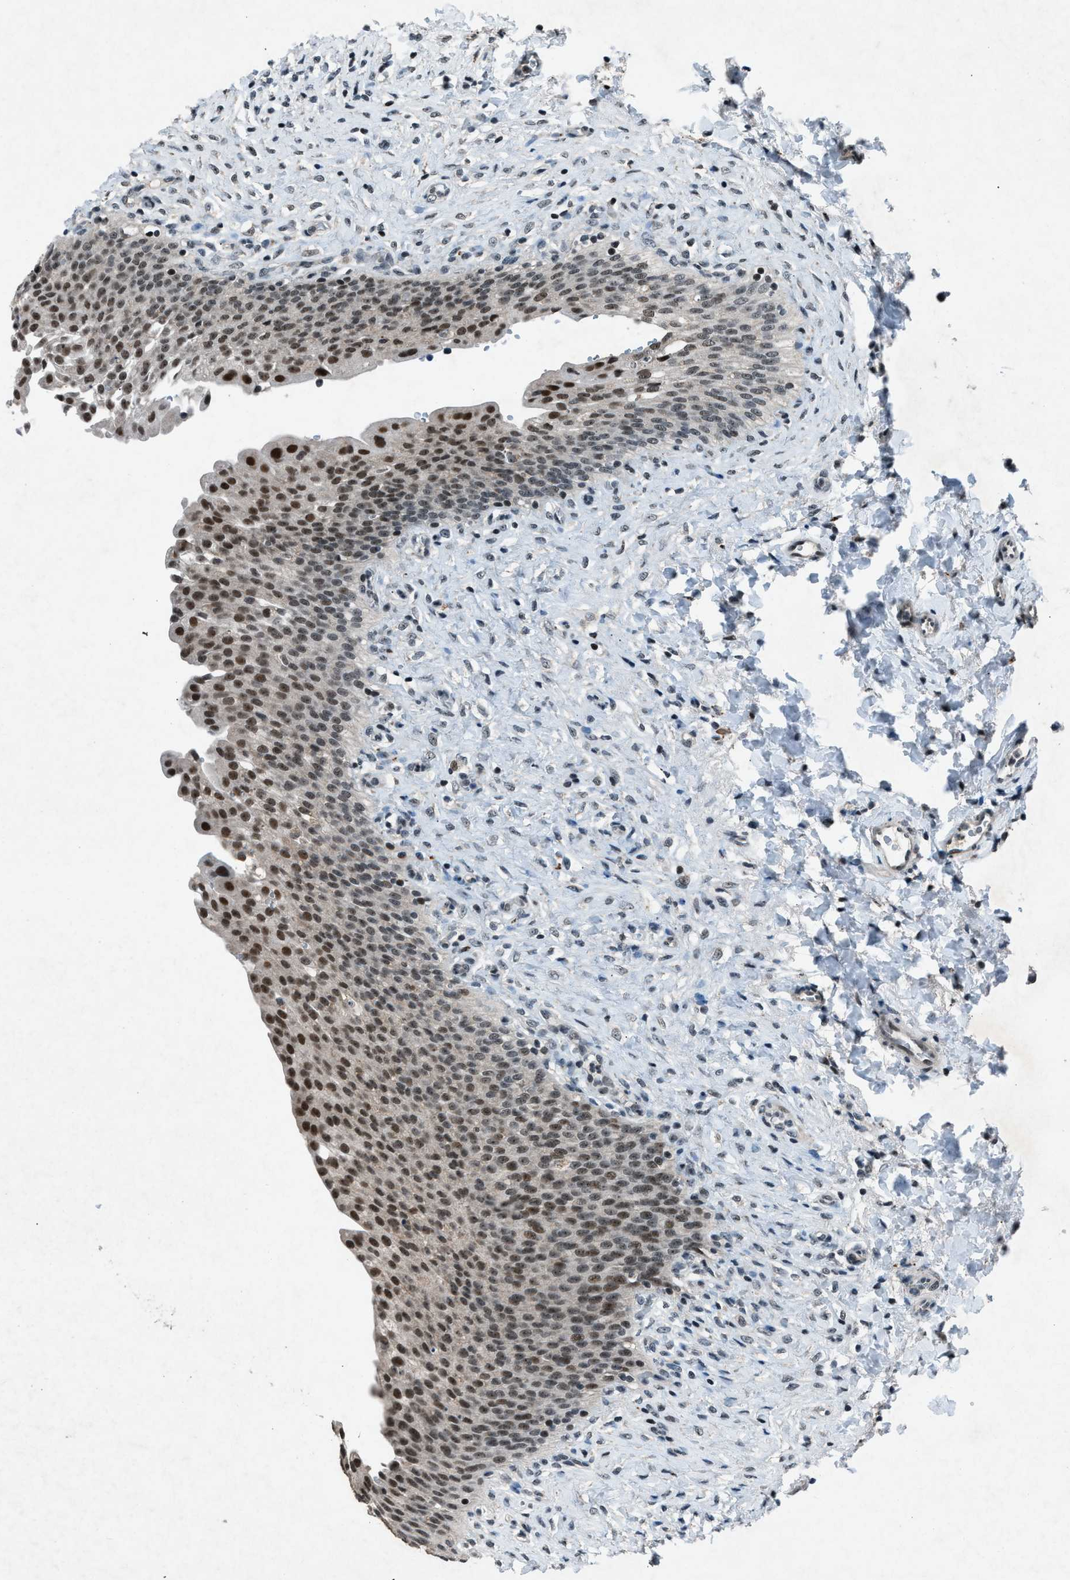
{"staining": {"intensity": "strong", "quantity": "25%-75%", "location": "nuclear"}, "tissue": "urinary bladder", "cell_type": "Urothelial cells", "image_type": "normal", "snomed": [{"axis": "morphology", "description": "Urothelial carcinoma, High grade"}, {"axis": "topography", "description": "Urinary bladder"}], "caption": "Immunohistochemistry (IHC) of normal human urinary bladder demonstrates high levels of strong nuclear positivity in about 25%-75% of urothelial cells. The protein is shown in brown color, while the nuclei are stained blue.", "gene": "ADCY1", "patient": {"sex": "male", "age": 46}}